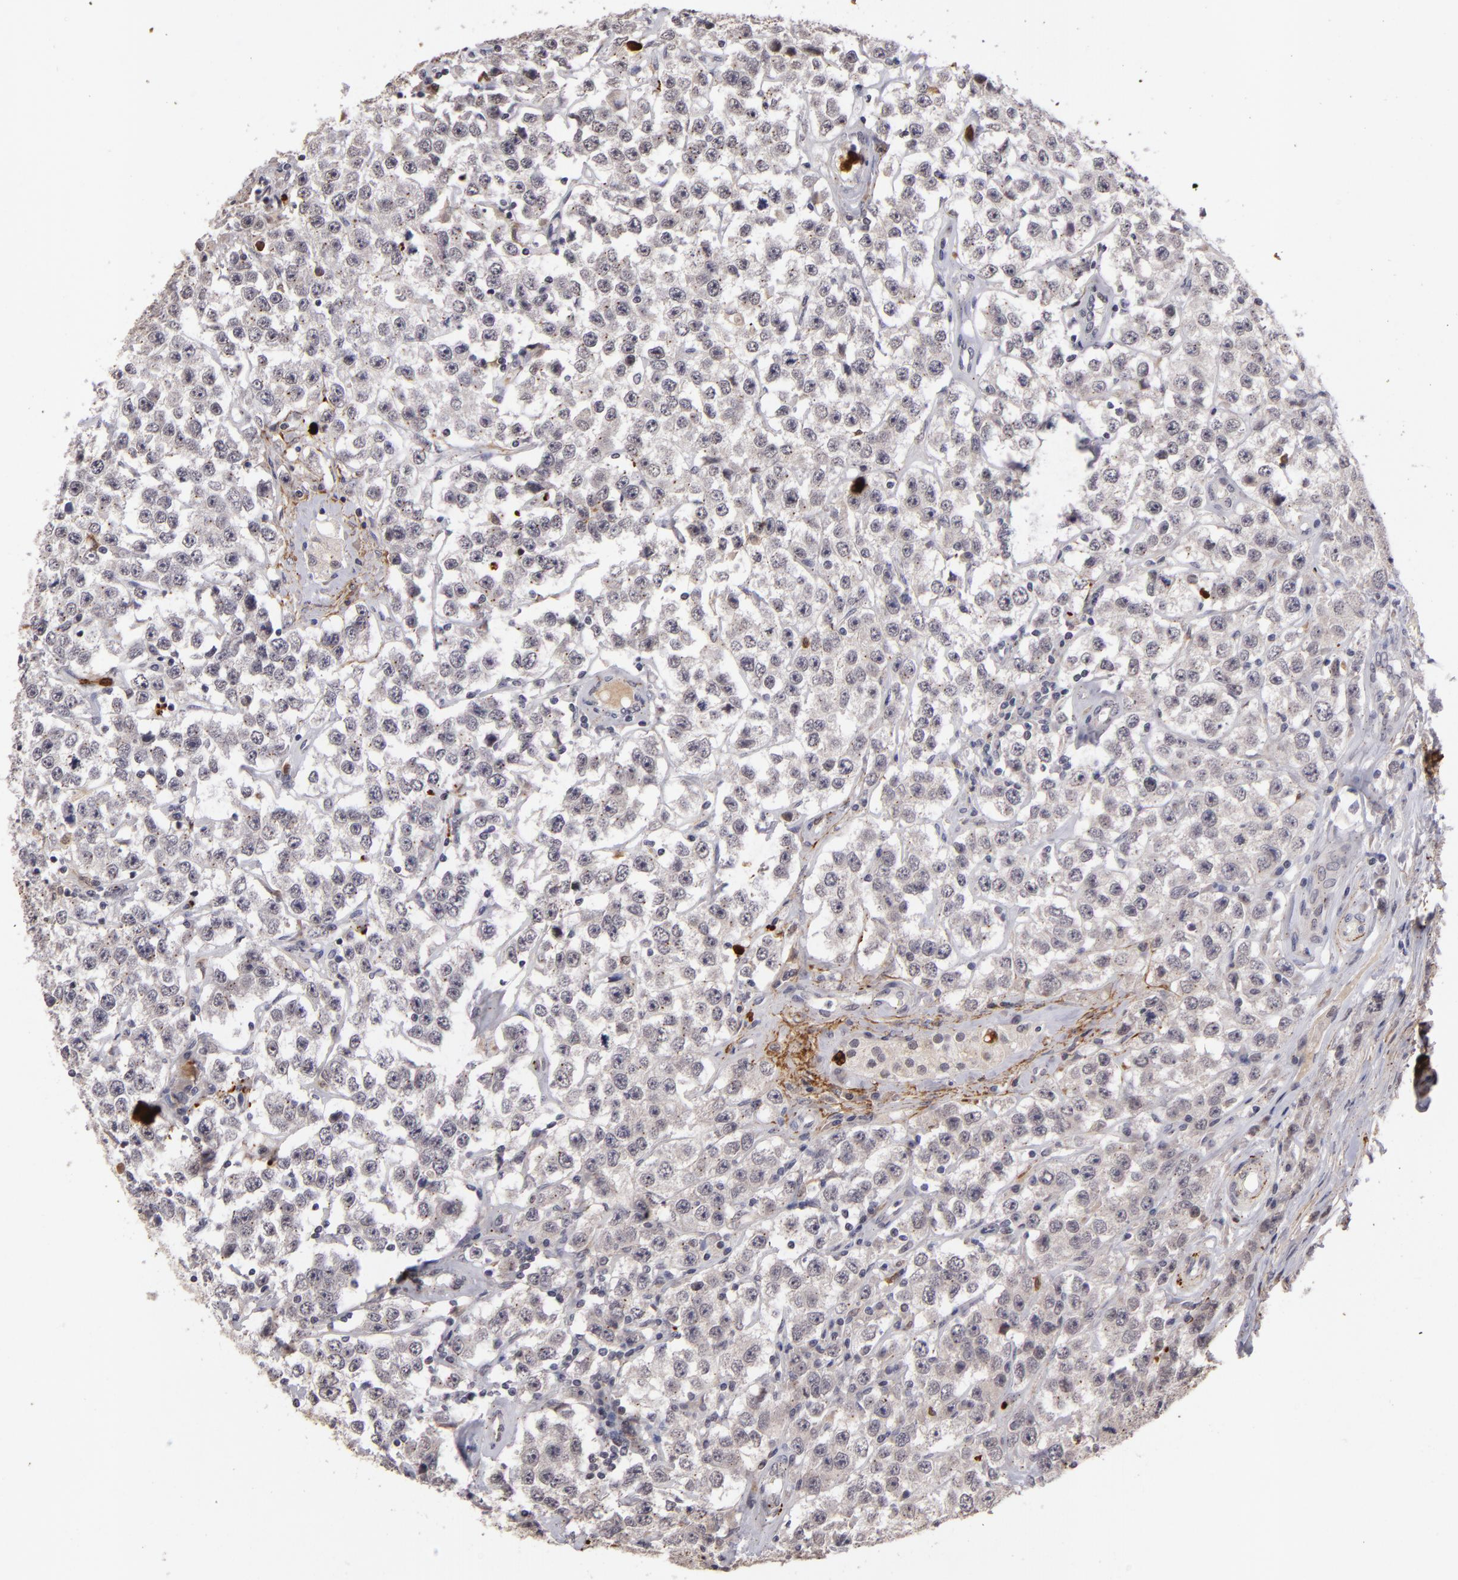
{"staining": {"intensity": "negative", "quantity": "none", "location": "none"}, "tissue": "testis cancer", "cell_type": "Tumor cells", "image_type": "cancer", "snomed": [{"axis": "morphology", "description": "Seminoma, NOS"}, {"axis": "topography", "description": "Testis"}], "caption": "DAB (3,3'-diaminobenzidine) immunohistochemical staining of seminoma (testis) exhibits no significant positivity in tumor cells.", "gene": "RXRG", "patient": {"sex": "male", "age": 52}}